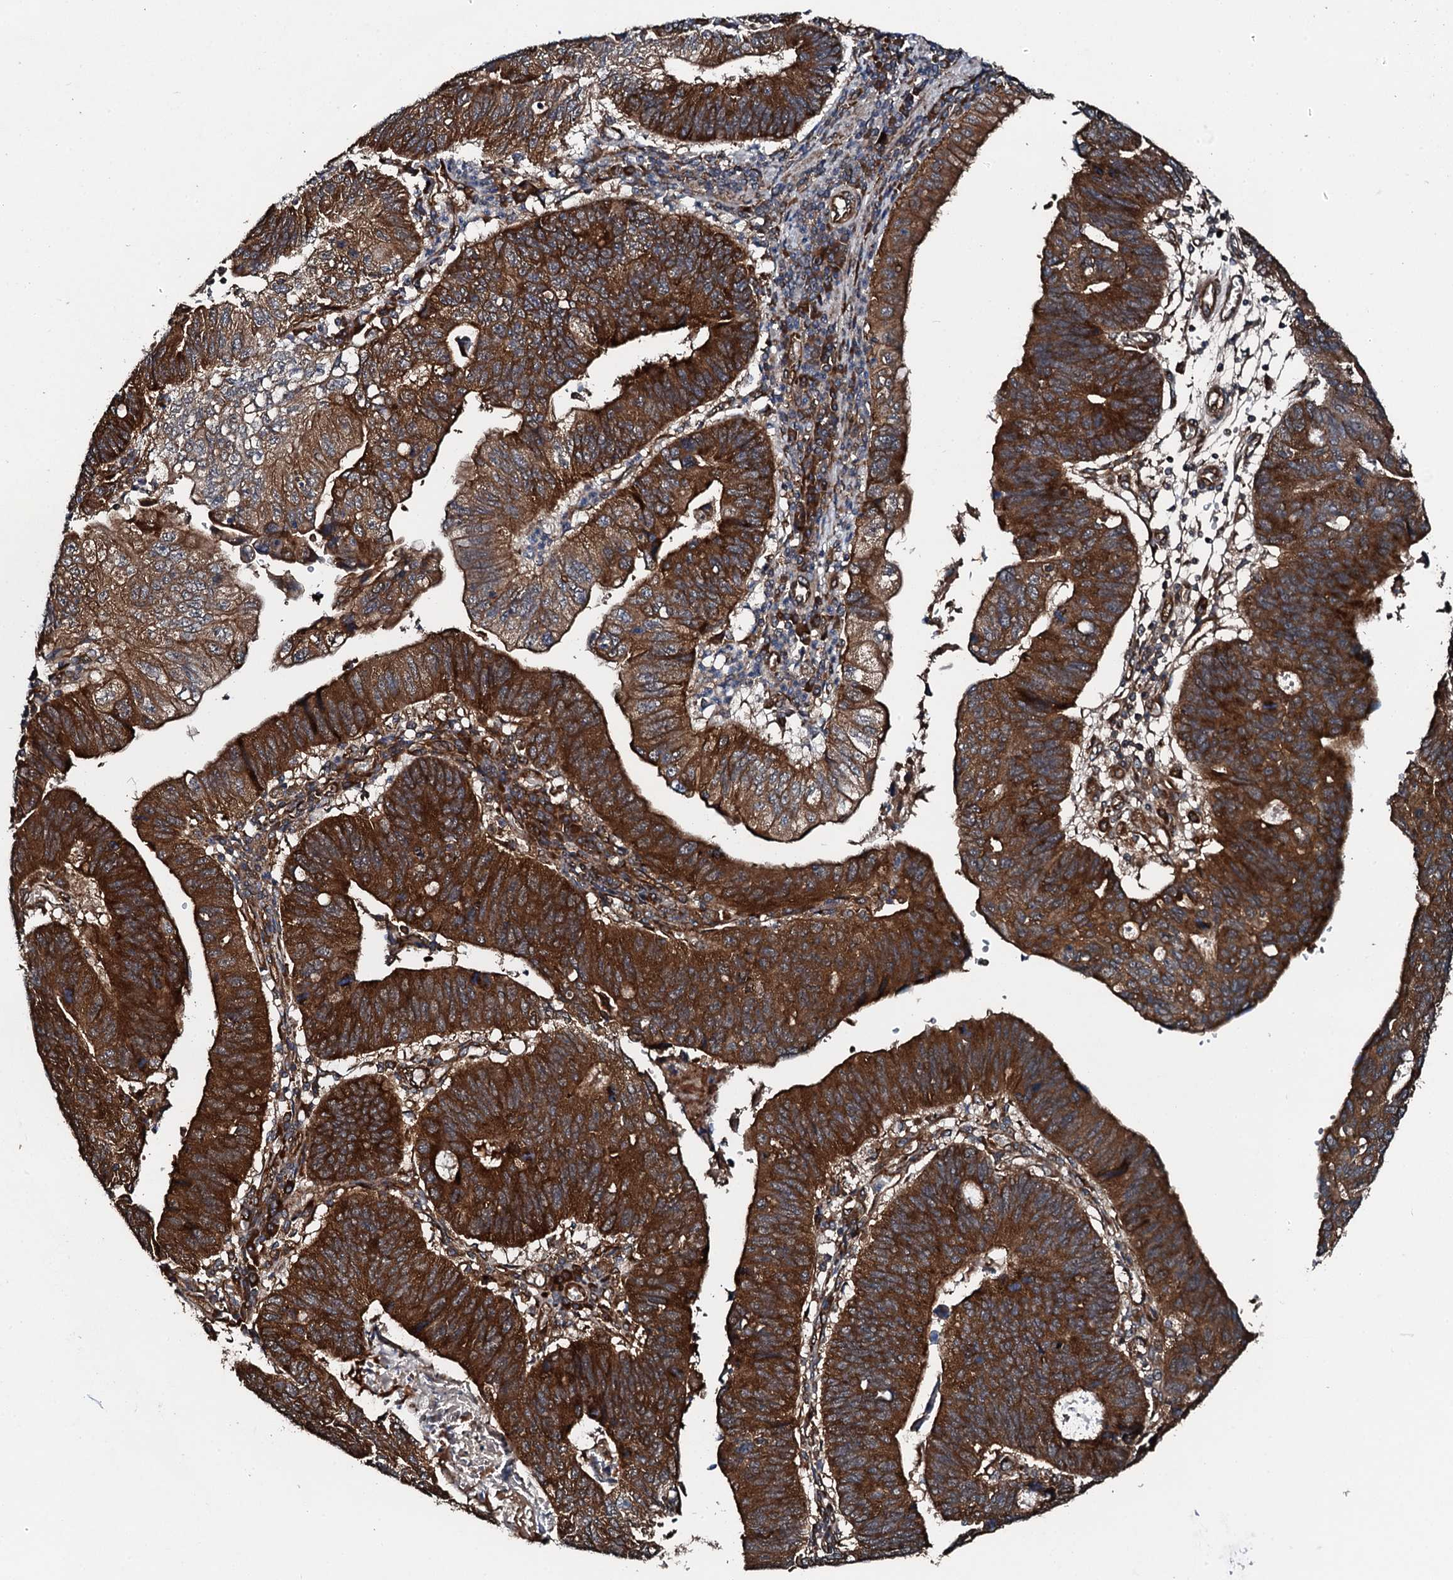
{"staining": {"intensity": "strong", "quantity": ">75%", "location": "cytoplasmic/membranous"}, "tissue": "stomach cancer", "cell_type": "Tumor cells", "image_type": "cancer", "snomed": [{"axis": "morphology", "description": "Adenocarcinoma, NOS"}, {"axis": "topography", "description": "Stomach"}], "caption": "An image showing strong cytoplasmic/membranous staining in about >75% of tumor cells in stomach cancer, as visualized by brown immunohistochemical staining.", "gene": "FLYWCH1", "patient": {"sex": "male", "age": 59}}